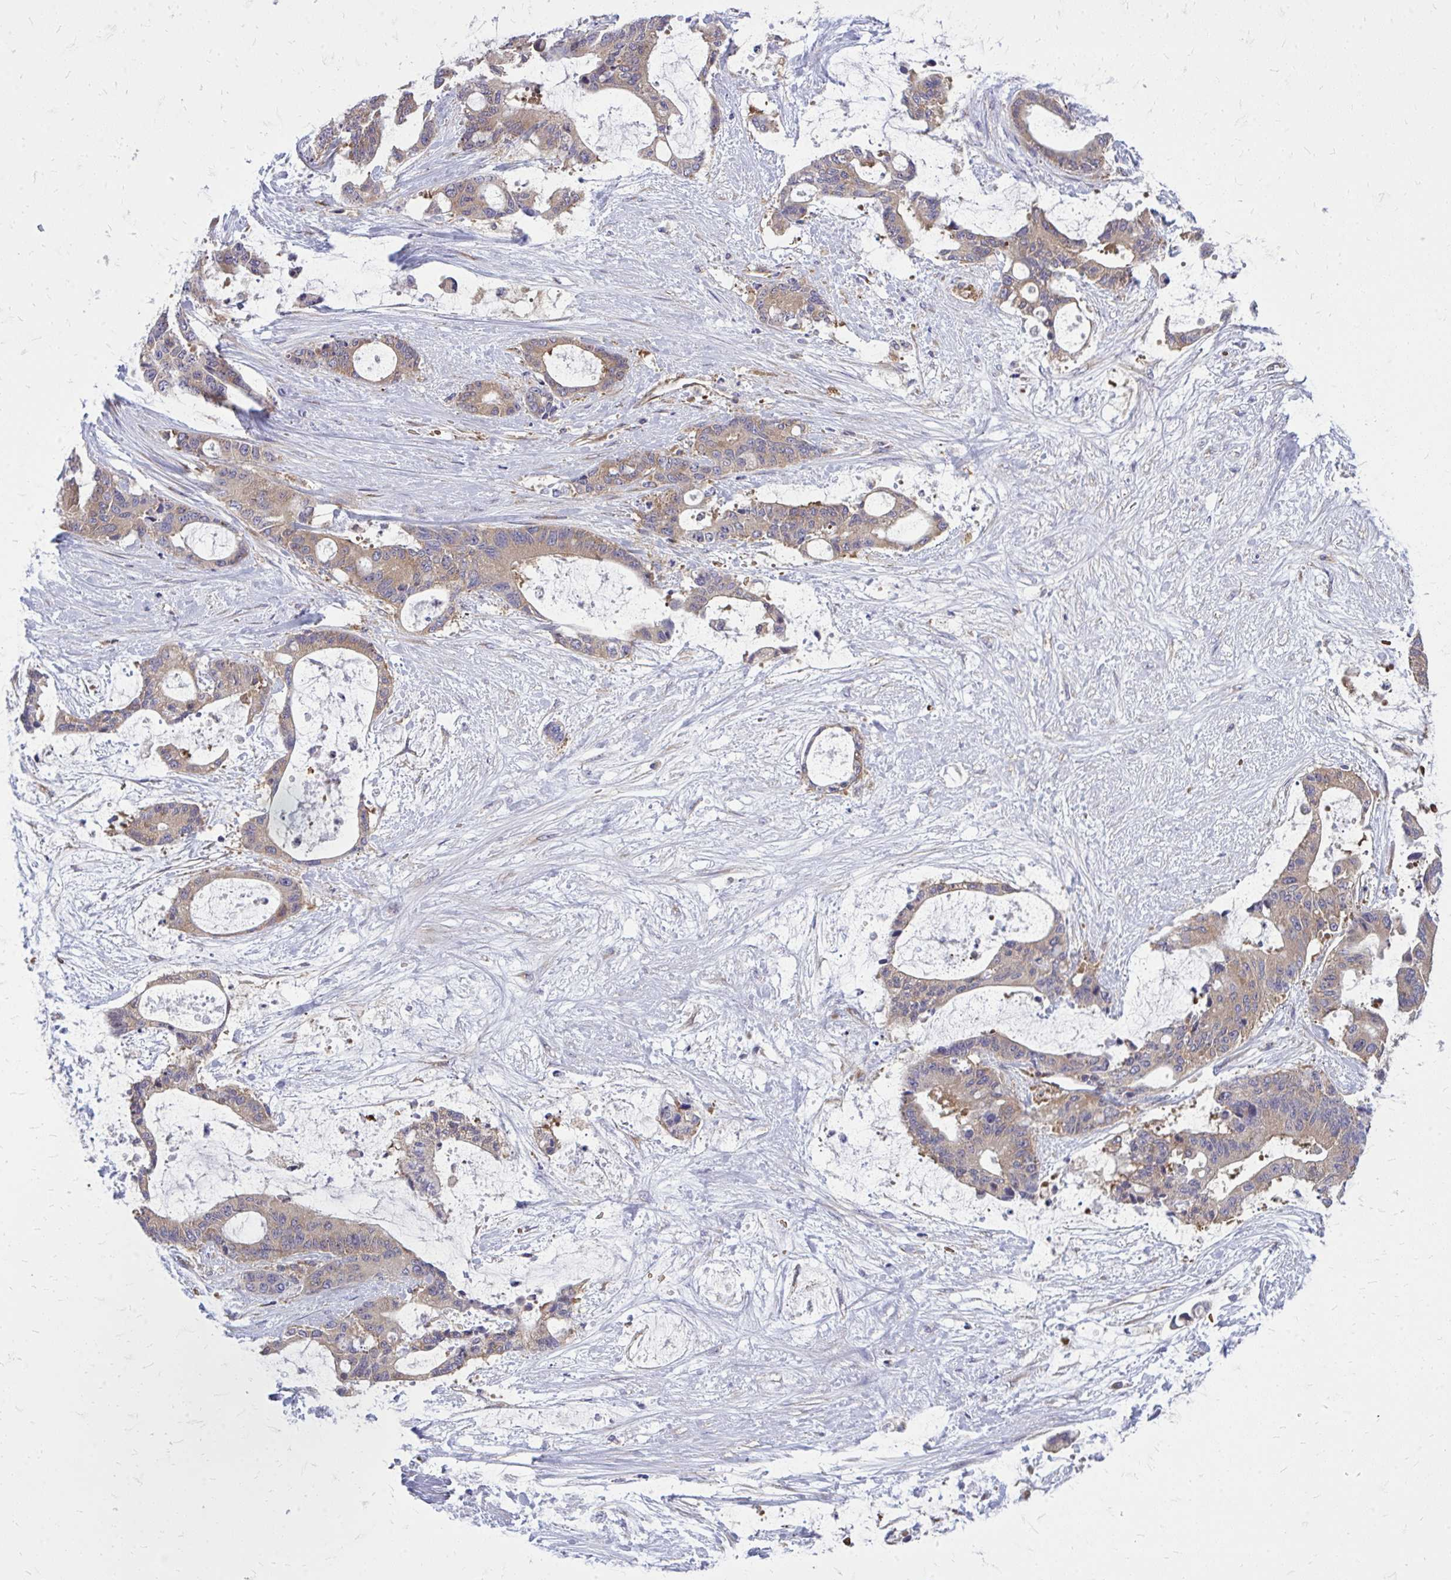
{"staining": {"intensity": "weak", "quantity": ">75%", "location": "cytoplasmic/membranous"}, "tissue": "liver cancer", "cell_type": "Tumor cells", "image_type": "cancer", "snomed": [{"axis": "morphology", "description": "Normal tissue, NOS"}, {"axis": "morphology", "description": "Cholangiocarcinoma"}, {"axis": "topography", "description": "Liver"}, {"axis": "topography", "description": "Peripheral nerve tissue"}], "caption": "The image reveals immunohistochemical staining of cholangiocarcinoma (liver). There is weak cytoplasmic/membranous expression is appreciated in approximately >75% of tumor cells. (Stains: DAB (3,3'-diaminobenzidine) in brown, nuclei in blue, Microscopy: brightfield microscopy at high magnification).", "gene": "PDK4", "patient": {"sex": "female", "age": 73}}